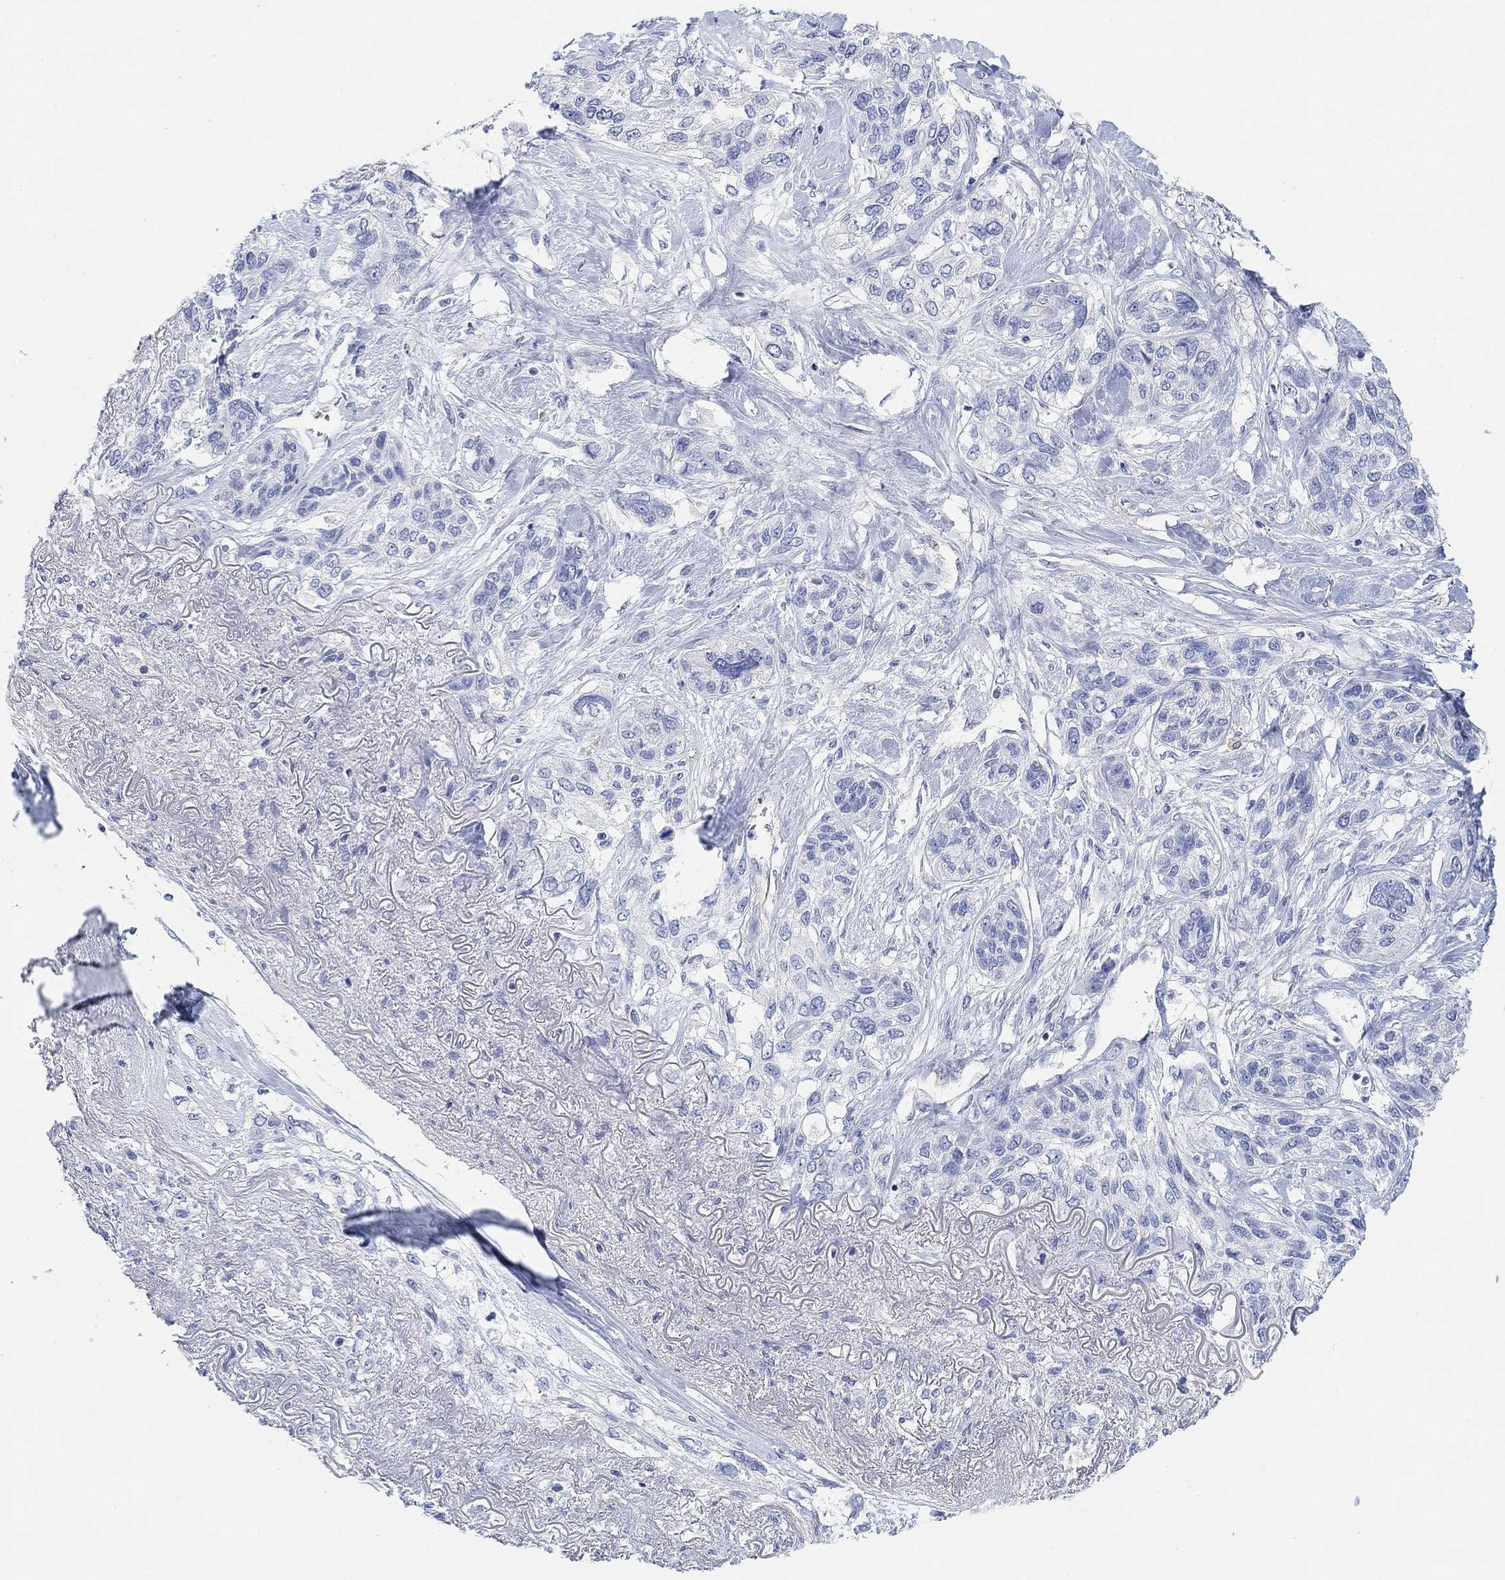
{"staining": {"intensity": "negative", "quantity": "none", "location": "none"}, "tissue": "lung cancer", "cell_type": "Tumor cells", "image_type": "cancer", "snomed": [{"axis": "morphology", "description": "Squamous cell carcinoma, NOS"}, {"axis": "topography", "description": "Lung"}], "caption": "Human lung squamous cell carcinoma stained for a protein using IHC shows no expression in tumor cells.", "gene": "VAT1L", "patient": {"sex": "female", "age": 70}}